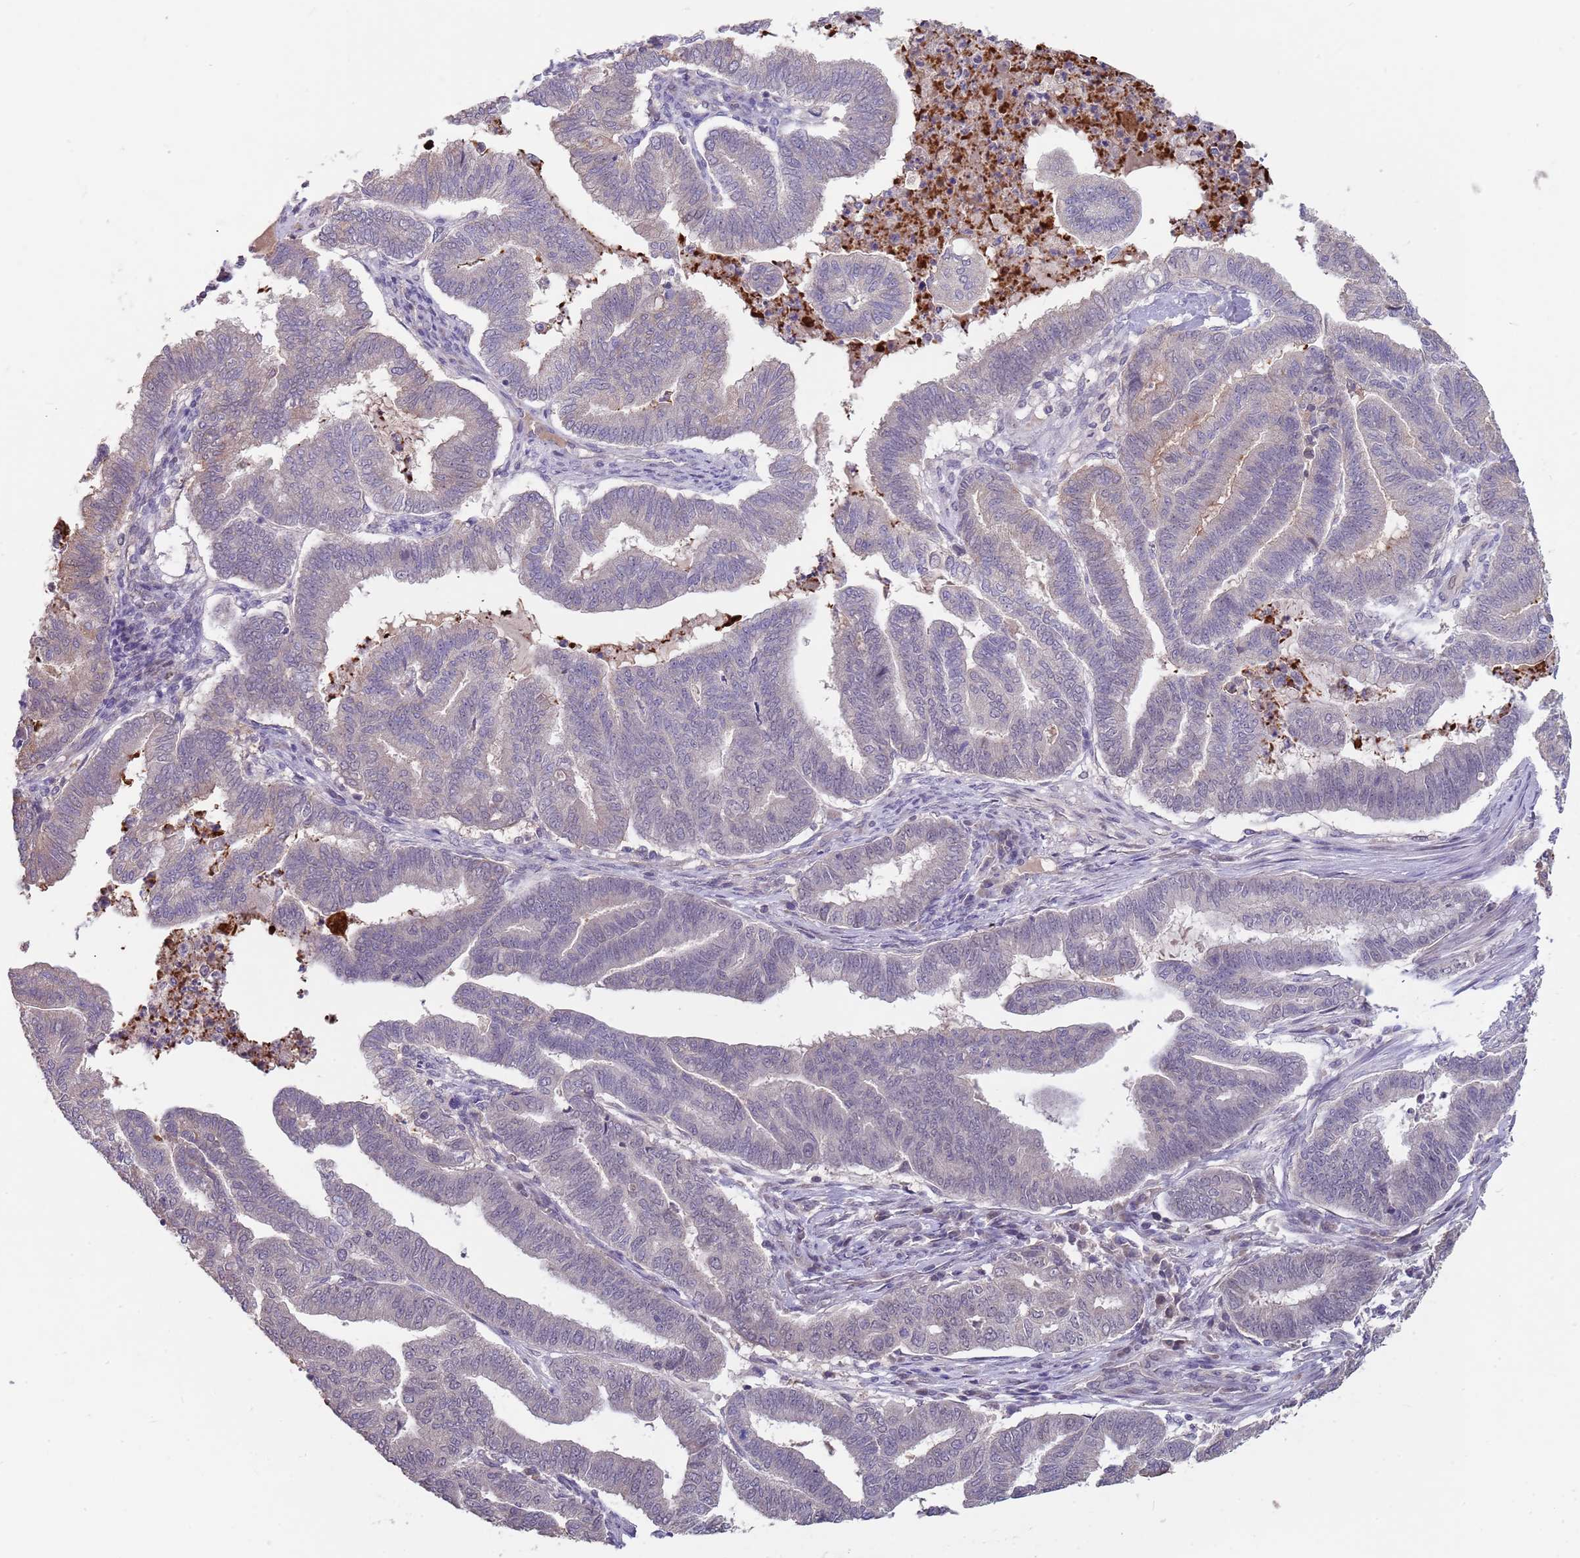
{"staining": {"intensity": "negative", "quantity": "none", "location": "none"}, "tissue": "endometrial cancer", "cell_type": "Tumor cells", "image_type": "cancer", "snomed": [{"axis": "morphology", "description": "Adenocarcinoma, NOS"}, {"axis": "topography", "description": "Endometrium"}], "caption": "Histopathology image shows no protein expression in tumor cells of endometrial cancer (adenocarcinoma) tissue.", "gene": "MEI1", "patient": {"sex": "female", "age": 79}}